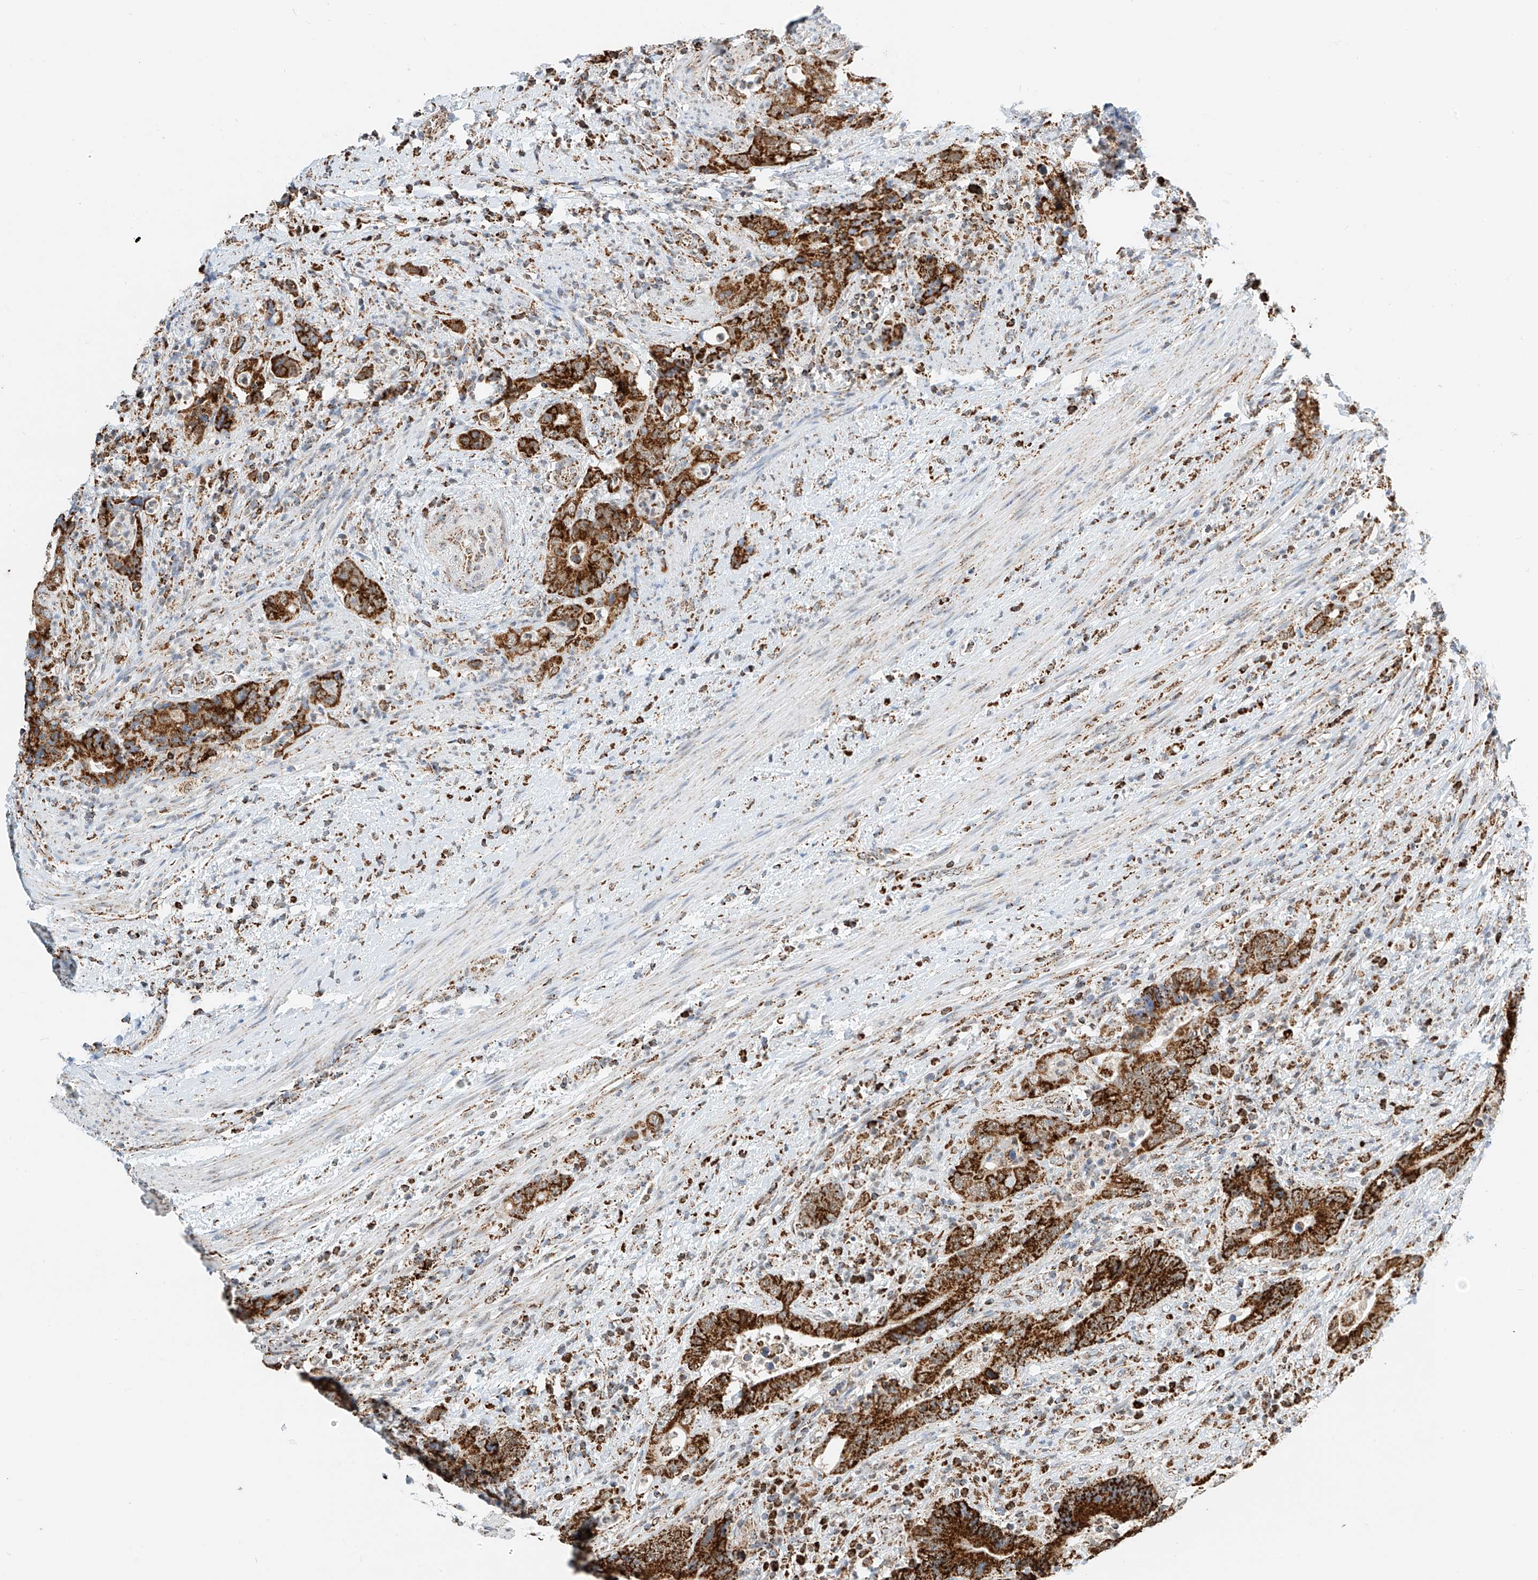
{"staining": {"intensity": "strong", "quantity": ">75%", "location": "cytoplasmic/membranous"}, "tissue": "colorectal cancer", "cell_type": "Tumor cells", "image_type": "cancer", "snomed": [{"axis": "morphology", "description": "Adenocarcinoma, NOS"}, {"axis": "topography", "description": "Colon"}], "caption": "About >75% of tumor cells in human colorectal cancer (adenocarcinoma) display strong cytoplasmic/membranous protein staining as visualized by brown immunohistochemical staining.", "gene": "PPA2", "patient": {"sex": "female", "age": 75}}